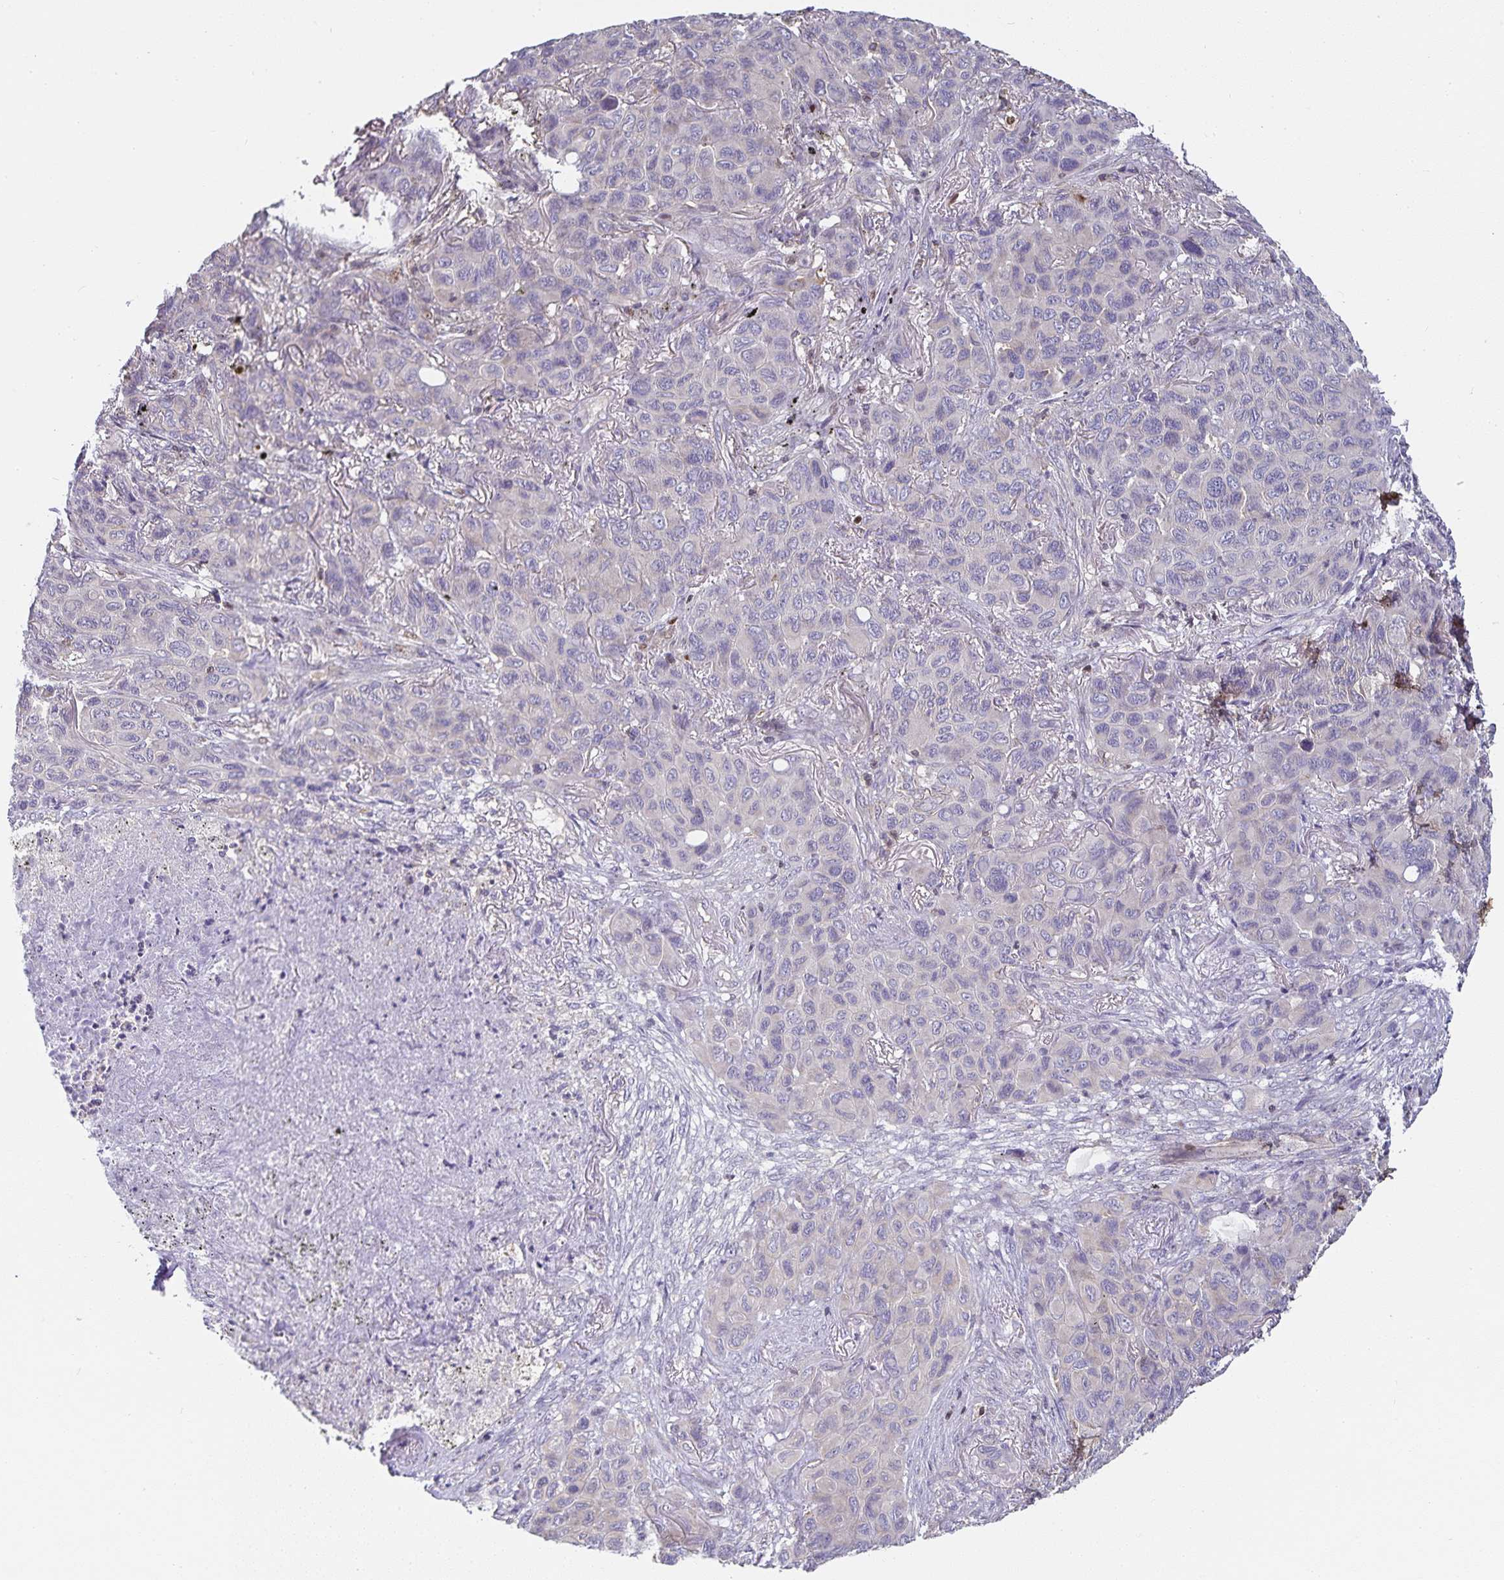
{"staining": {"intensity": "negative", "quantity": "none", "location": "none"}, "tissue": "melanoma", "cell_type": "Tumor cells", "image_type": "cancer", "snomed": [{"axis": "morphology", "description": "Malignant melanoma, Metastatic site"}, {"axis": "topography", "description": "Lung"}], "caption": "Immunohistochemical staining of human melanoma reveals no significant expression in tumor cells.", "gene": "GATA3", "patient": {"sex": "male", "age": 48}}